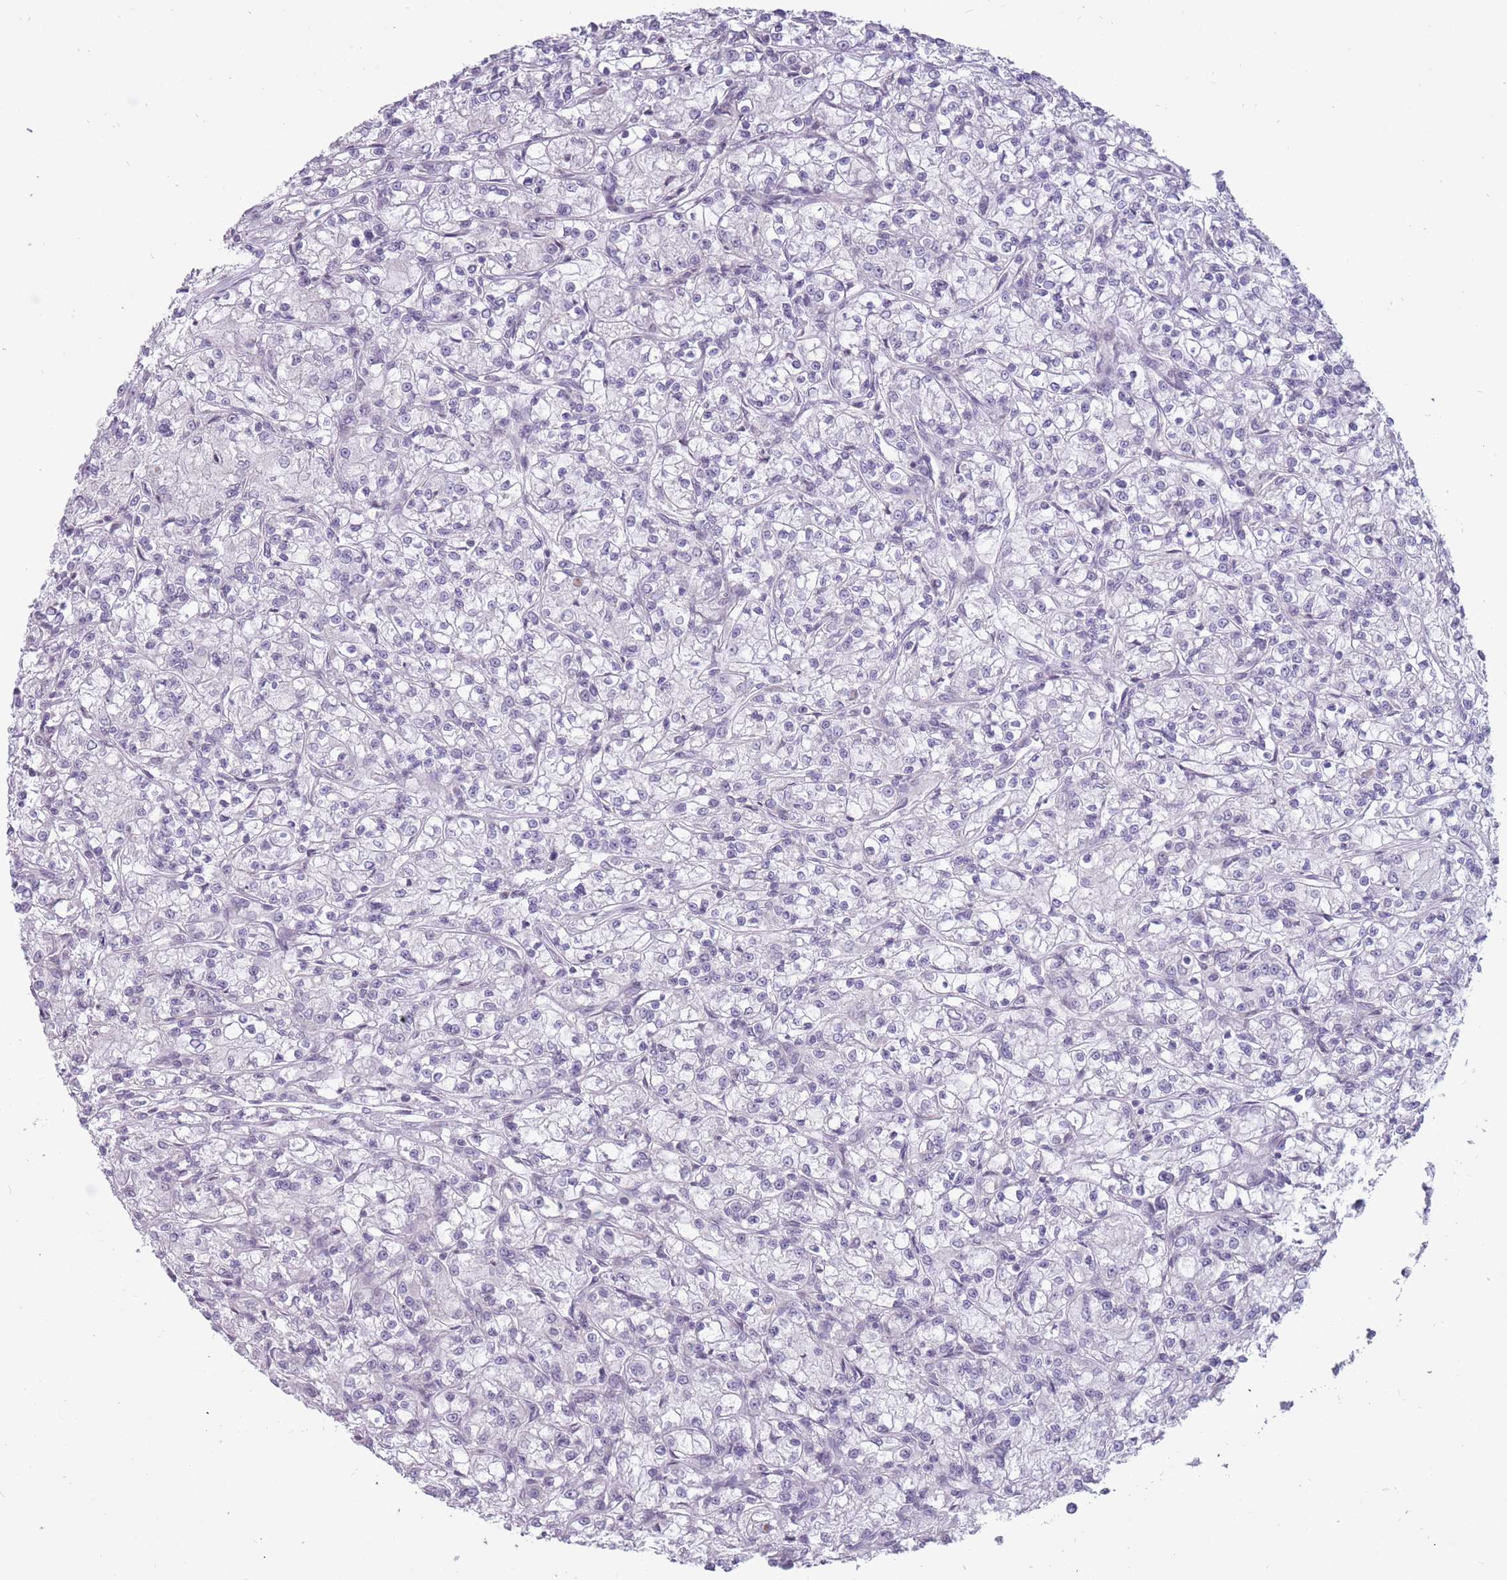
{"staining": {"intensity": "negative", "quantity": "none", "location": "none"}, "tissue": "renal cancer", "cell_type": "Tumor cells", "image_type": "cancer", "snomed": [{"axis": "morphology", "description": "Adenocarcinoma, NOS"}, {"axis": "topography", "description": "Kidney"}], "caption": "Immunohistochemical staining of human renal cancer displays no significant staining in tumor cells.", "gene": "POMZP3", "patient": {"sex": "female", "age": 59}}